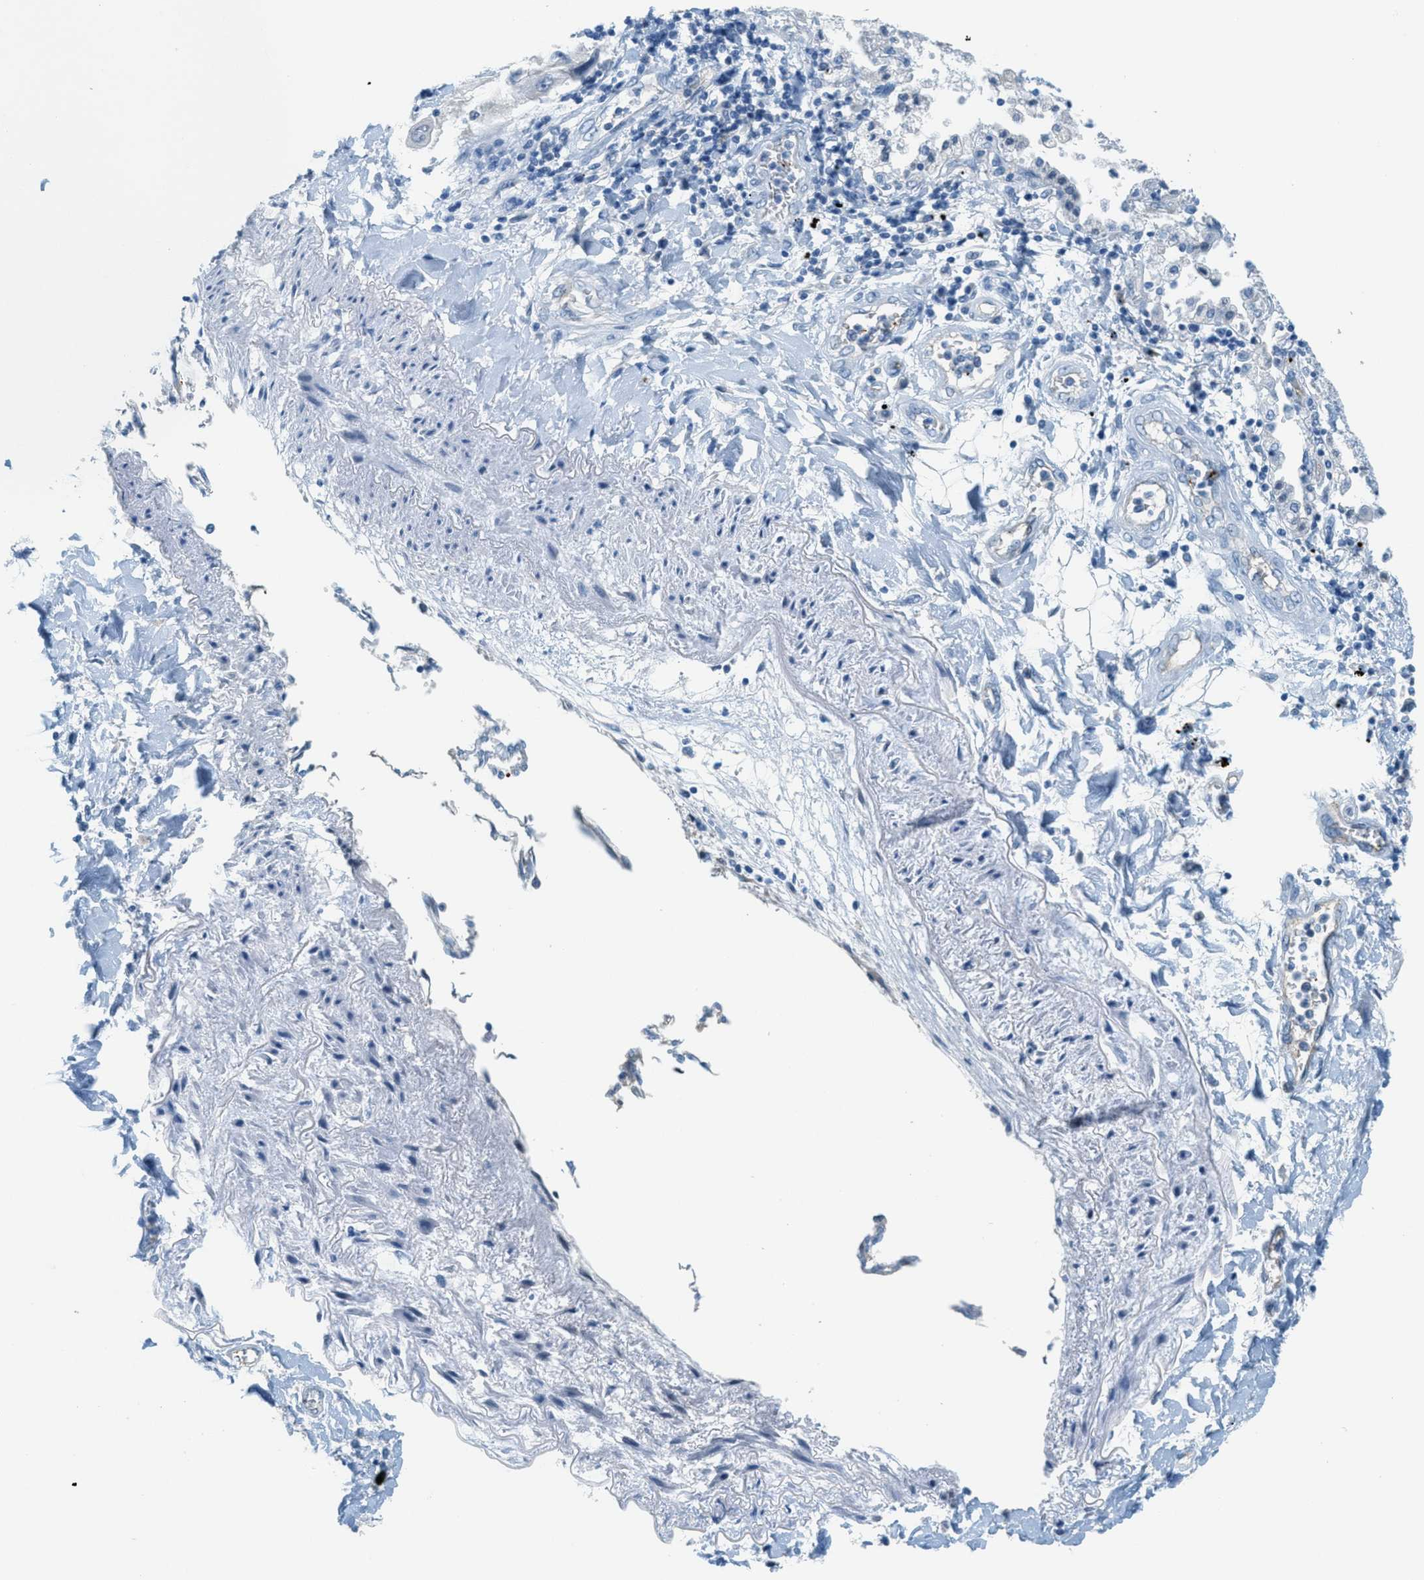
{"staining": {"intensity": "negative", "quantity": "none", "location": "none"}, "tissue": "lung cancer", "cell_type": "Tumor cells", "image_type": "cancer", "snomed": [{"axis": "morphology", "description": "Adenocarcinoma, NOS"}, {"axis": "topography", "description": "Lung"}], "caption": "Adenocarcinoma (lung) stained for a protein using IHC reveals no positivity tumor cells.", "gene": "PPBP", "patient": {"sex": "female", "age": 65}}